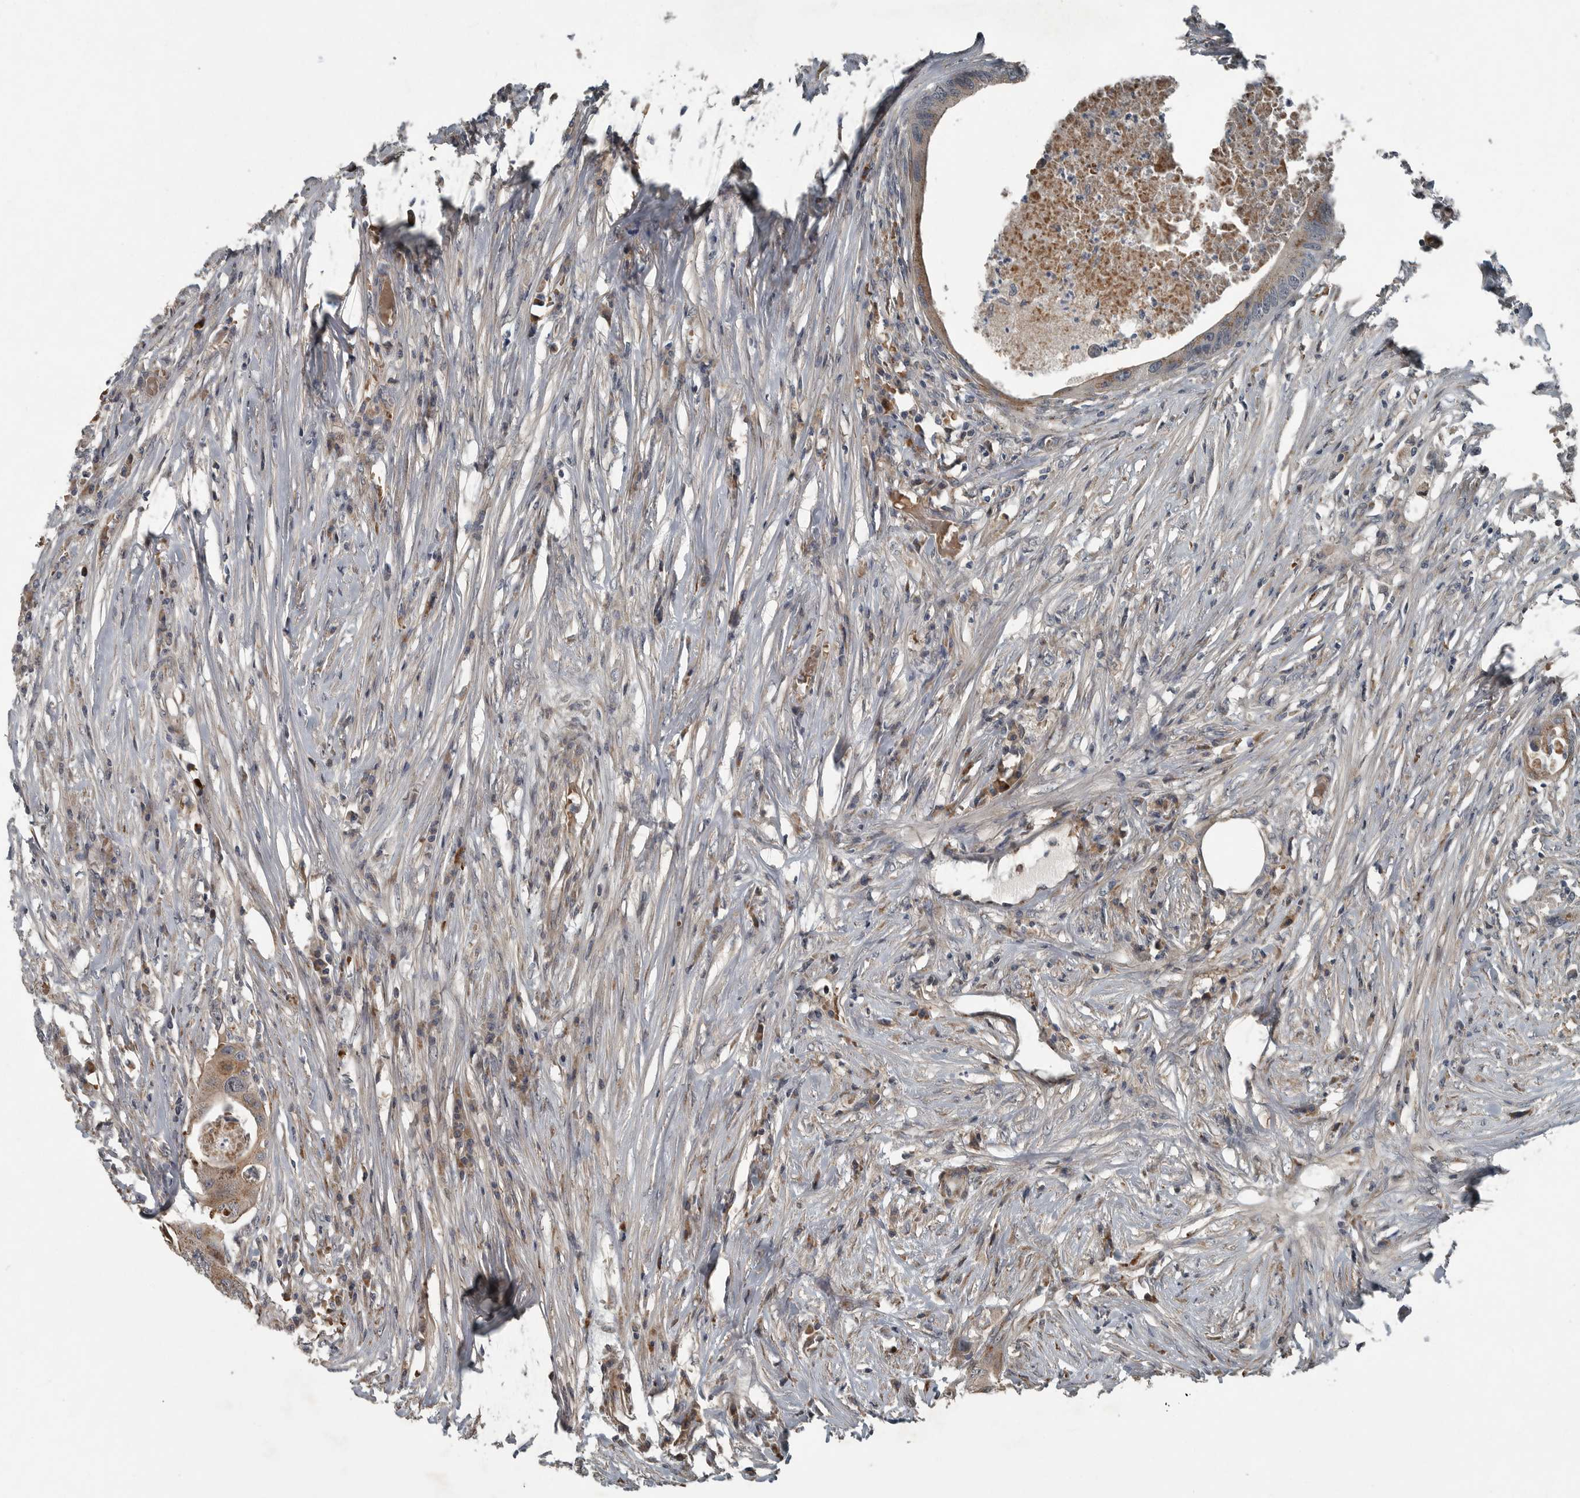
{"staining": {"intensity": "moderate", "quantity": ">75%", "location": "cytoplasmic/membranous"}, "tissue": "colorectal cancer", "cell_type": "Tumor cells", "image_type": "cancer", "snomed": [{"axis": "morphology", "description": "Adenocarcinoma, NOS"}, {"axis": "topography", "description": "Colon"}], "caption": "The immunohistochemical stain labels moderate cytoplasmic/membranous positivity in tumor cells of colorectal adenocarcinoma tissue. Using DAB (3,3'-diaminobenzidine) (brown) and hematoxylin (blue) stains, captured at high magnification using brightfield microscopy.", "gene": "ZNF345", "patient": {"sex": "male", "age": 71}}